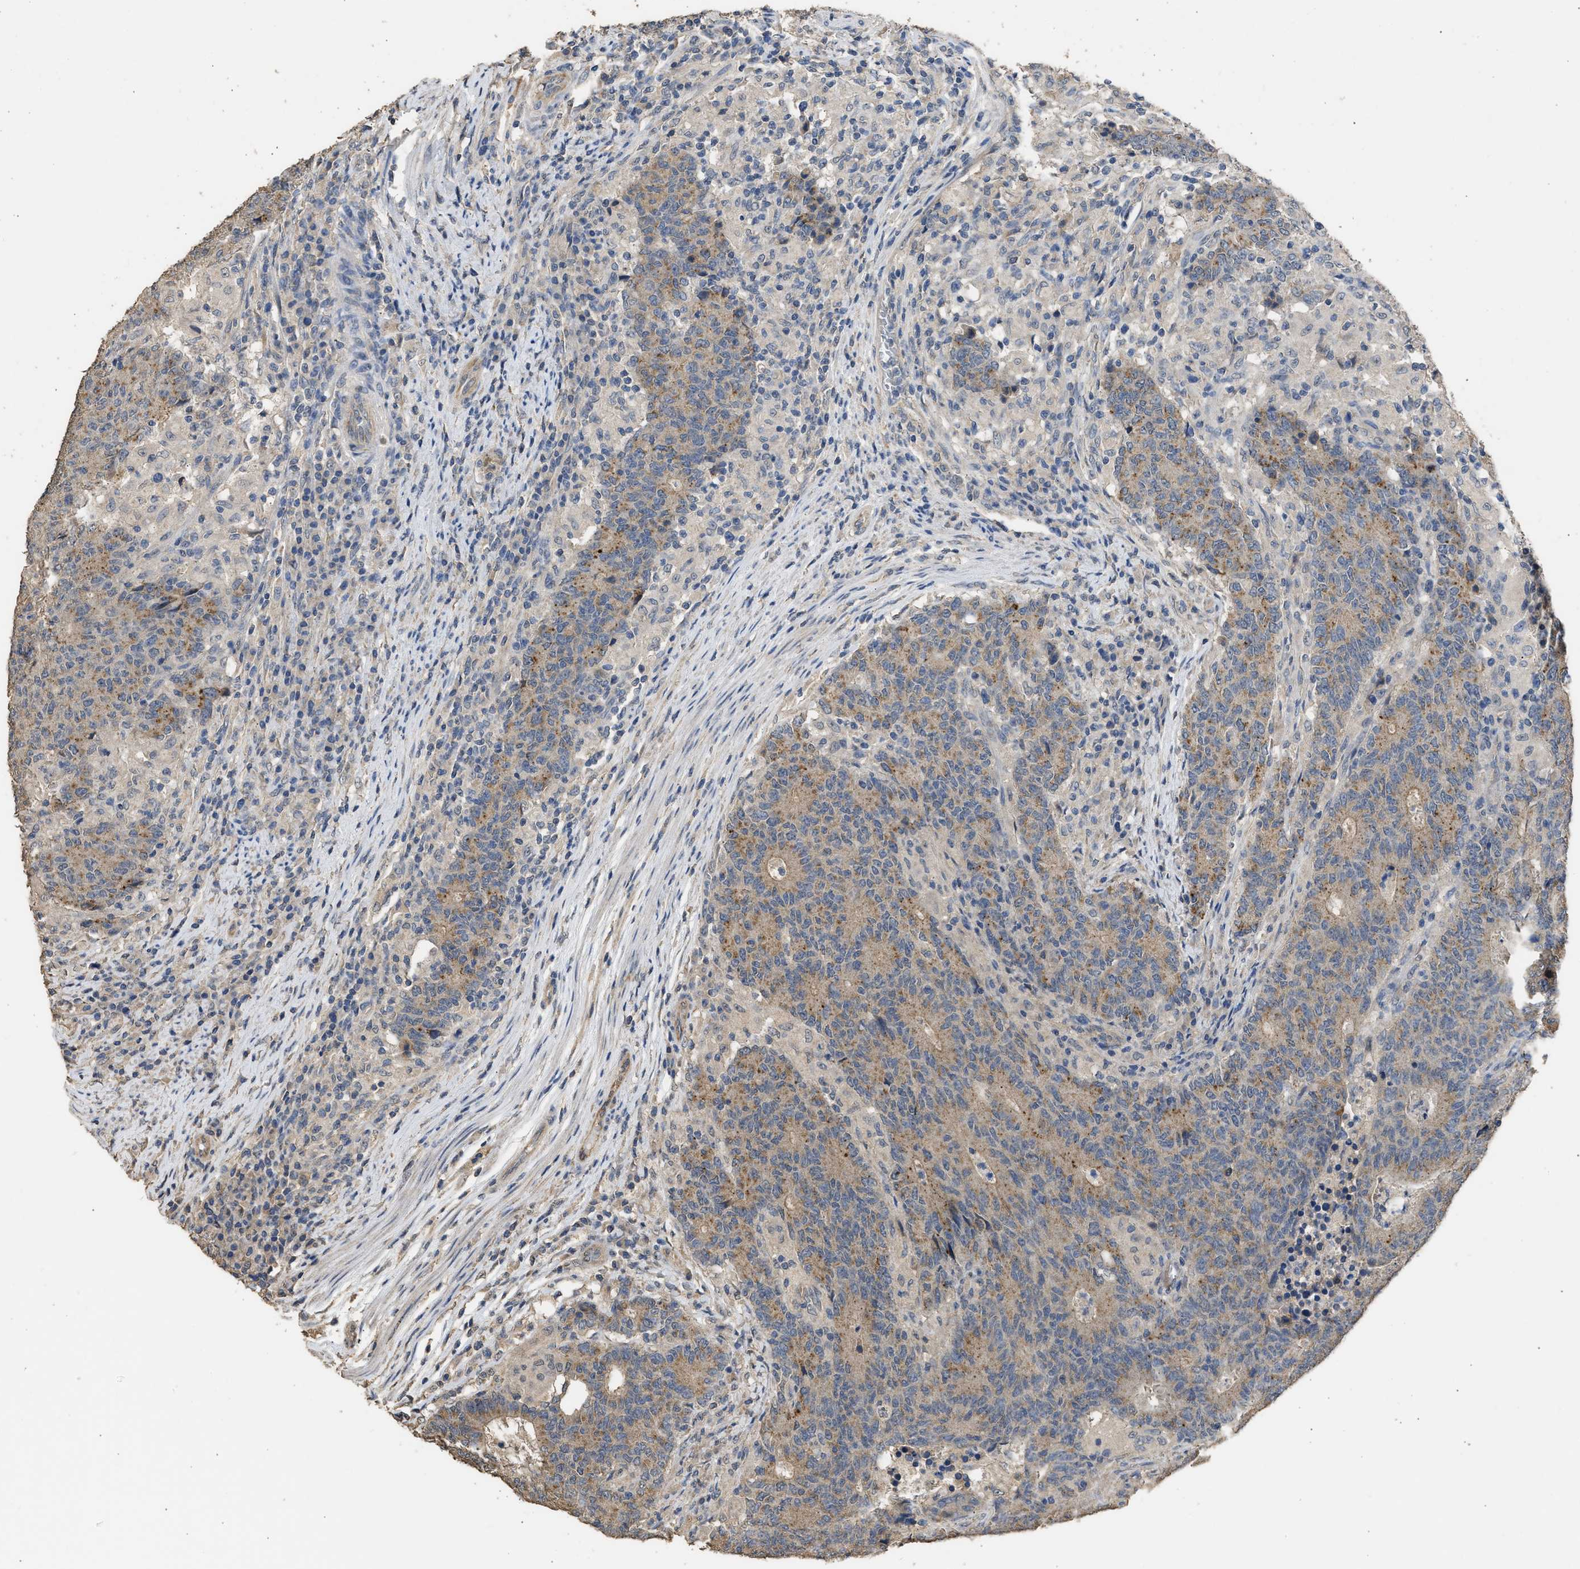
{"staining": {"intensity": "moderate", "quantity": ">75%", "location": "cytoplasmic/membranous"}, "tissue": "colorectal cancer", "cell_type": "Tumor cells", "image_type": "cancer", "snomed": [{"axis": "morphology", "description": "Normal tissue, NOS"}, {"axis": "morphology", "description": "Adenocarcinoma, NOS"}, {"axis": "topography", "description": "Colon"}], "caption": "DAB immunohistochemical staining of human colorectal cancer exhibits moderate cytoplasmic/membranous protein expression in approximately >75% of tumor cells.", "gene": "SPINT2", "patient": {"sex": "female", "age": 75}}